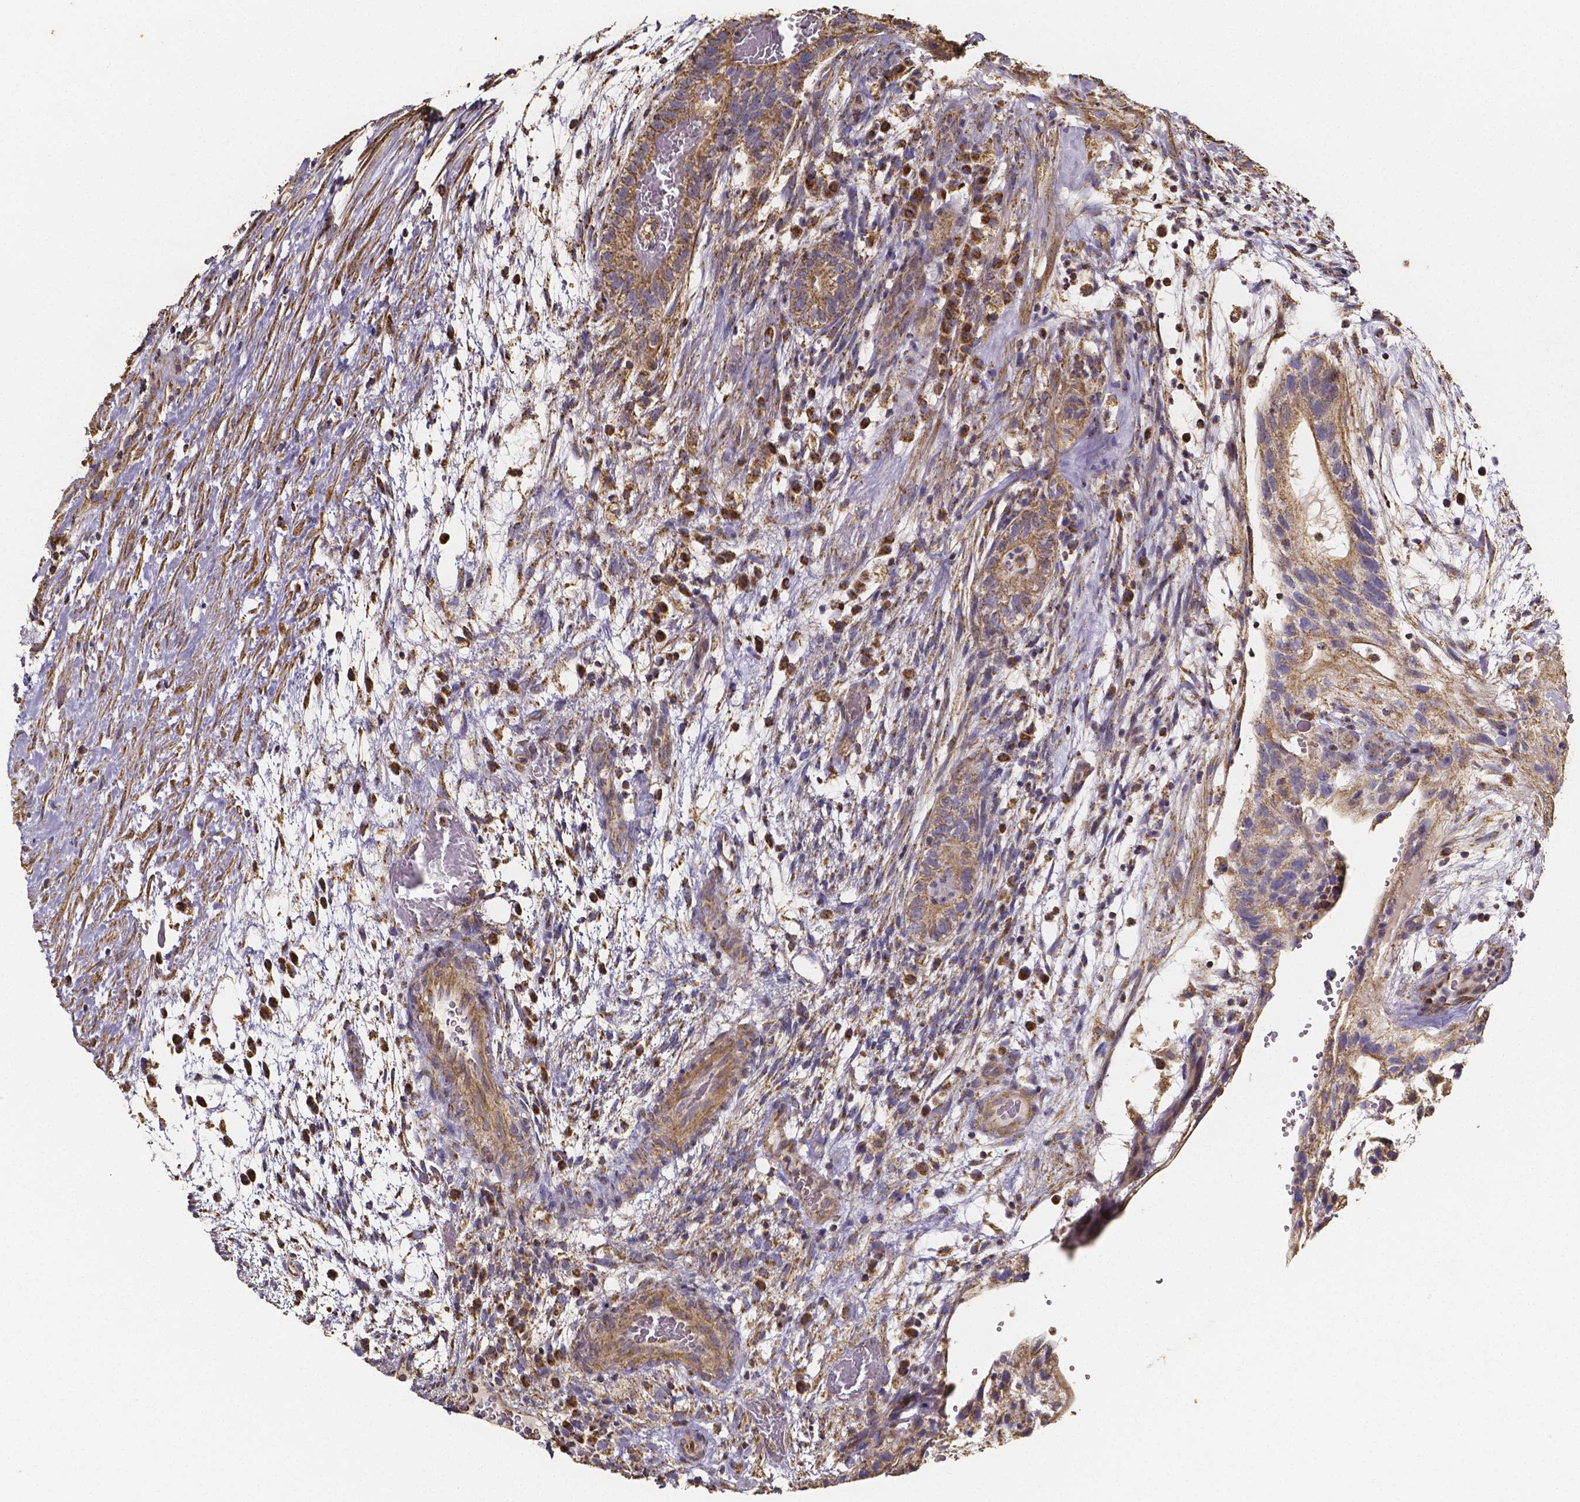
{"staining": {"intensity": "moderate", "quantity": ">75%", "location": "cytoplasmic/membranous"}, "tissue": "testis cancer", "cell_type": "Tumor cells", "image_type": "cancer", "snomed": [{"axis": "morphology", "description": "Normal tissue, NOS"}, {"axis": "morphology", "description": "Carcinoma, Embryonal, NOS"}, {"axis": "topography", "description": "Testis"}], "caption": "There is medium levels of moderate cytoplasmic/membranous expression in tumor cells of testis cancer (embryonal carcinoma), as demonstrated by immunohistochemical staining (brown color).", "gene": "SLC35D2", "patient": {"sex": "male", "age": 32}}